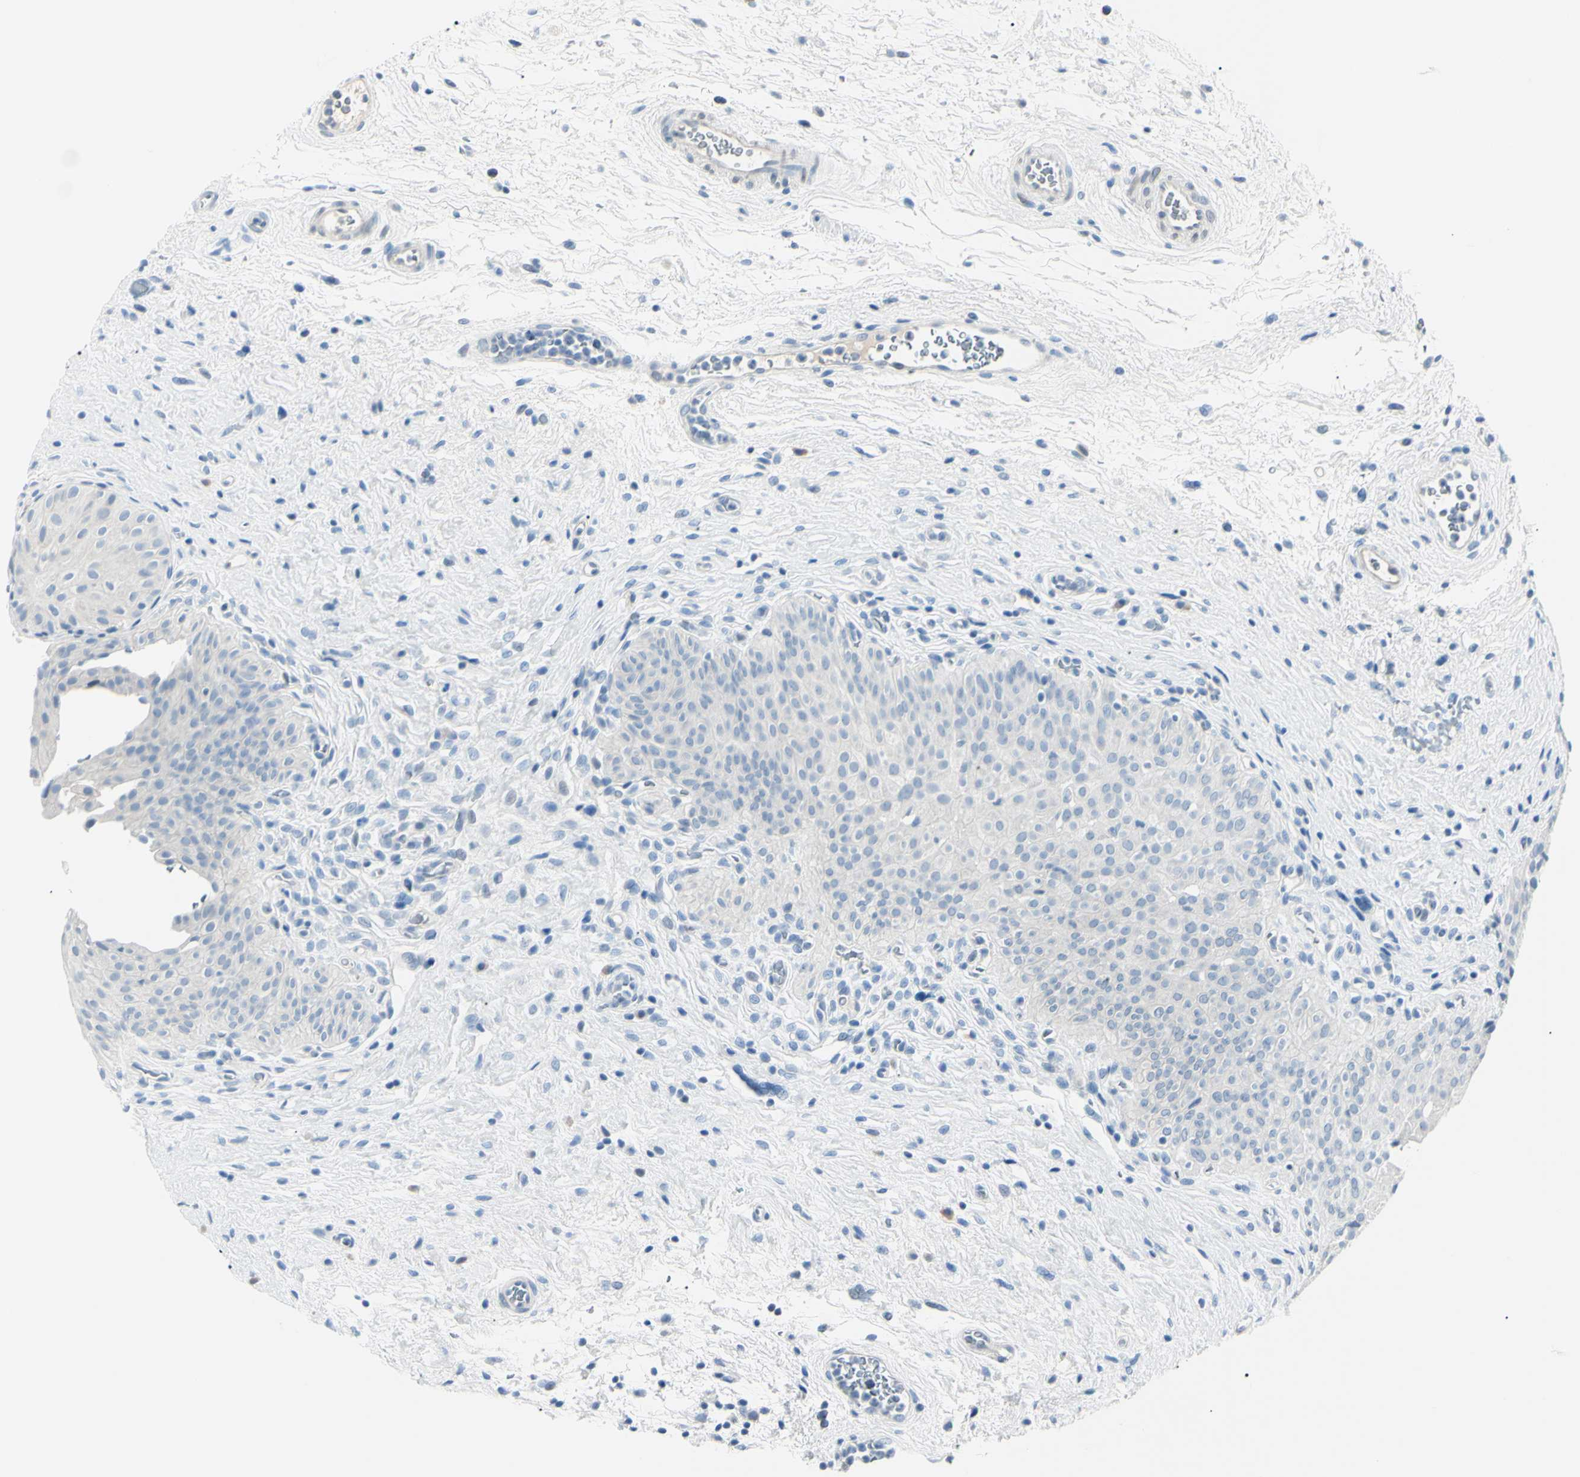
{"staining": {"intensity": "negative", "quantity": "none", "location": "none"}, "tissue": "urinary bladder", "cell_type": "Urothelial cells", "image_type": "normal", "snomed": [{"axis": "morphology", "description": "Normal tissue, NOS"}, {"axis": "morphology", "description": "Urothelial carcinoma, High grade"}, {"axis": "topography", "description": "Urinary bladder"}], "caption": "Protein analysis of normal urinary bladder exhibits no significant positivity in urothelial cells. (Stains: DAB (3,3'-diaminobenzidine) IHC with hematoxylin counter stain, Microscopy: brightfield microscopy at high magnification).", "gene": "CA2", "patient": {"sex": "male", "age": 46}}